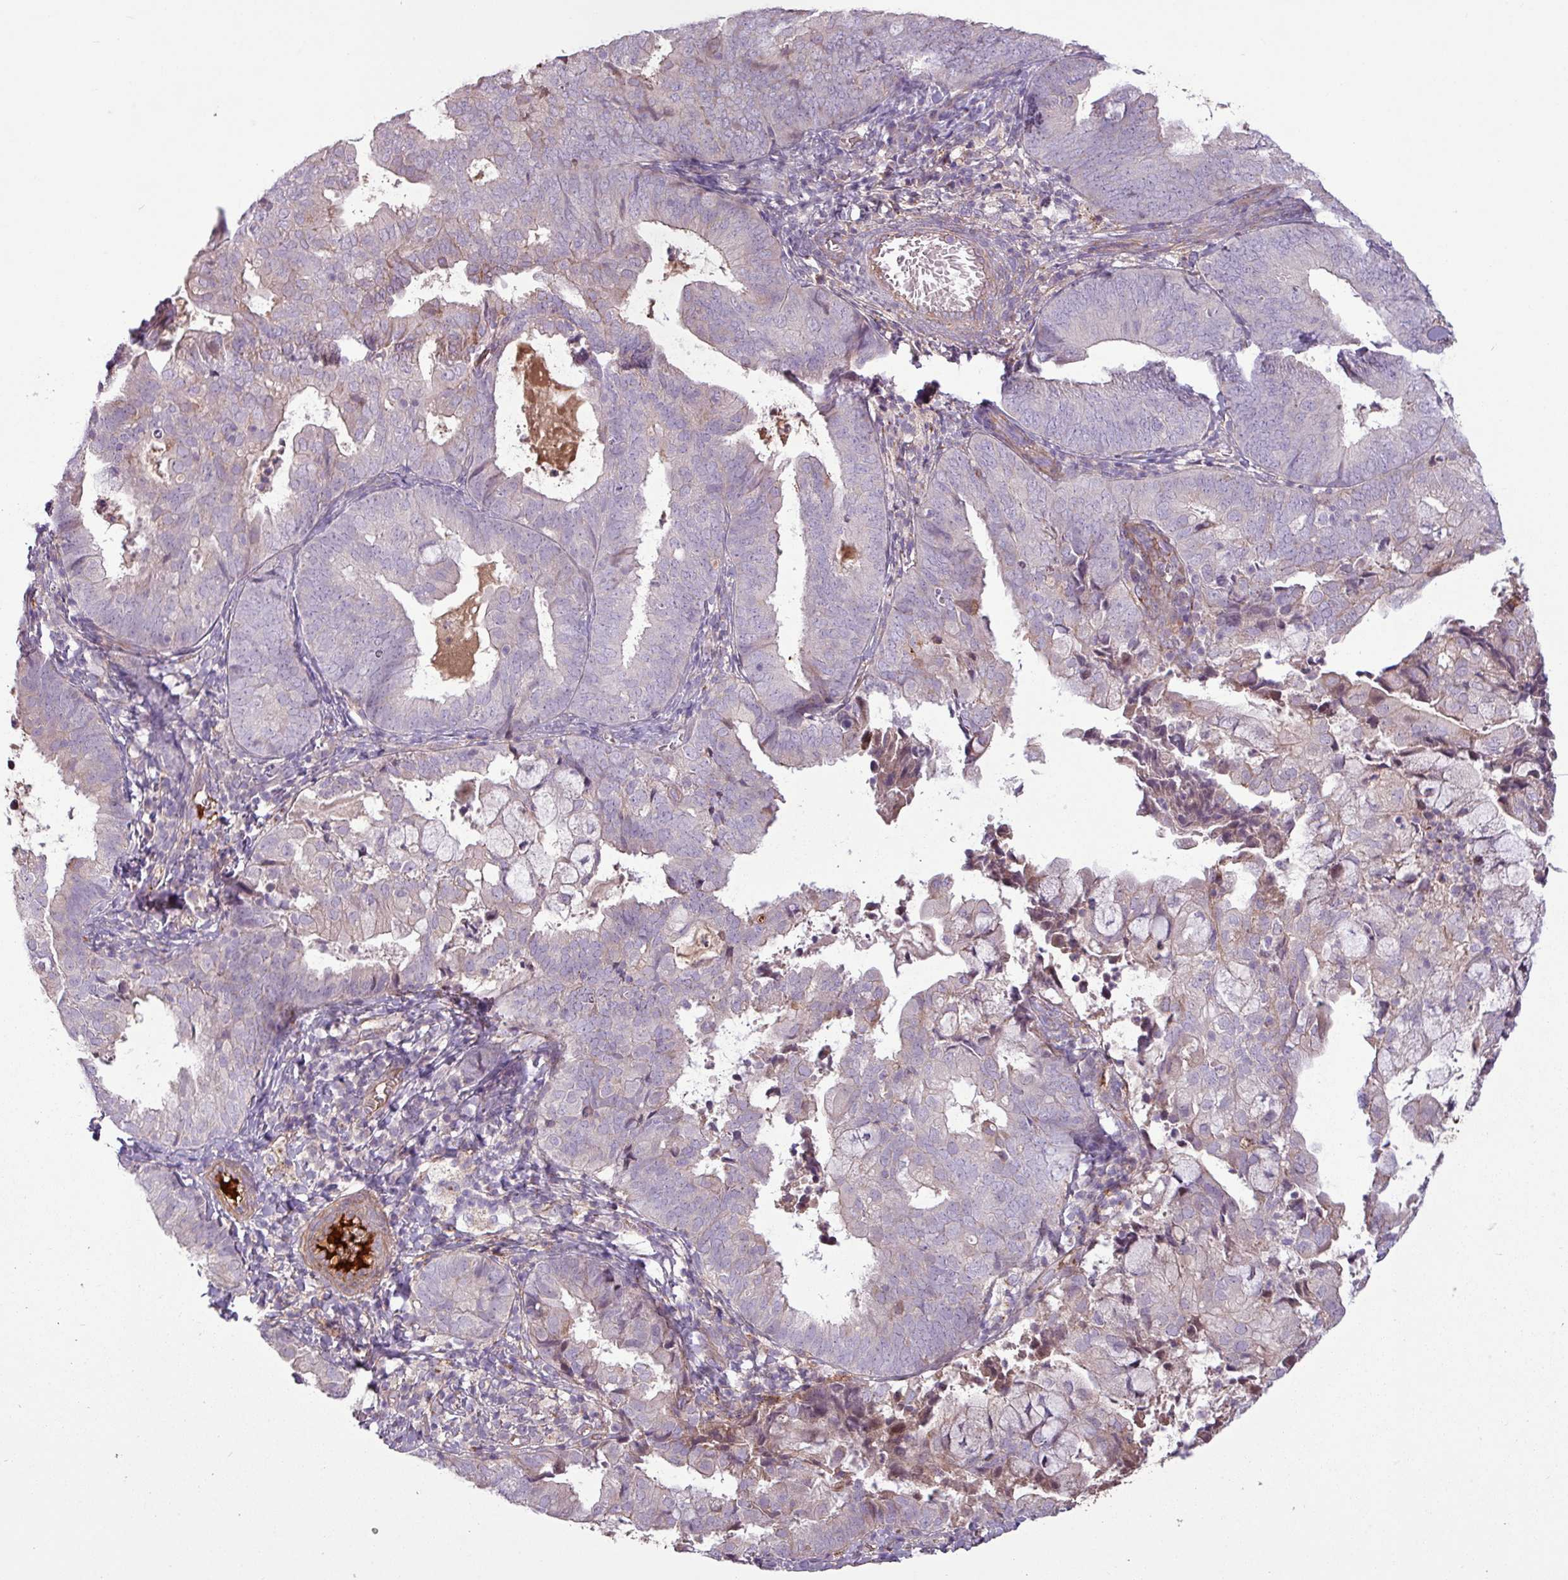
{"staining": {"intensity": "weak", "quantity": "<25%", "location": "cytoplasmic/membranous"}, "tissue": "endometrial cancer", "cell_type": "Tumor cells", "image_type": "cancer", "snomed": [{"axis": "morphology", "description": "Adenocarcinoma, NOS"}, {"axis": "topography", "description": "Endometrium"}], "caption": "The micrograph shows no staining of tumor cells in endometrial cancer. (DAB immunohistochemistry, high magnification).", "gene": "C4B", "patient": {"sex": "female", "age": 80}}